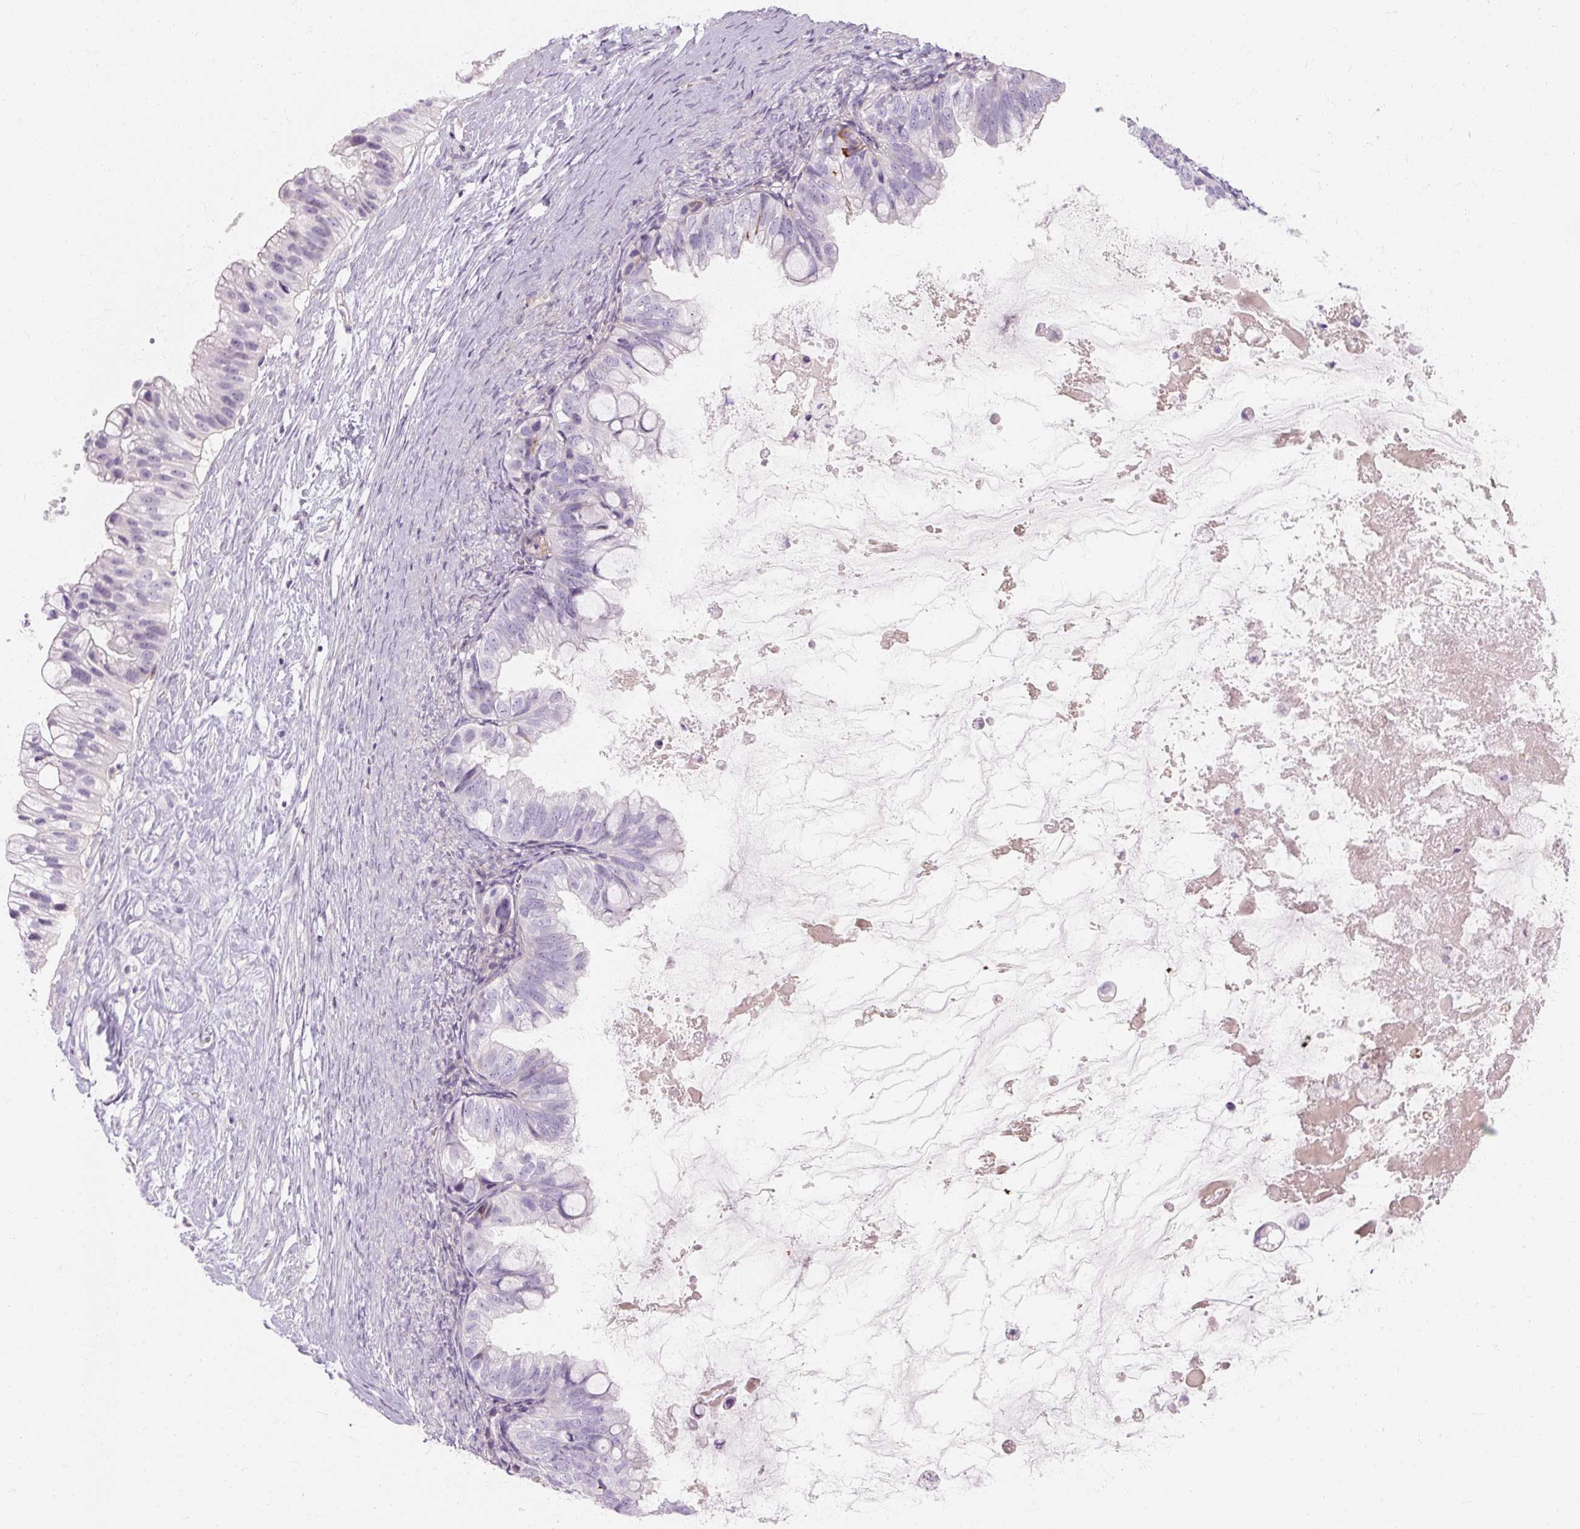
{"staining": {"intensity": "negative", "quantity": "none", "location": "none"}, "tissue": "ovarian cancer", "cell_type": "Tumor cells", "image_type": "cancer", "snomed": [{"axis": "morphology", "description": "Cystadenocarcinoma, mucinous, NOS"}, {"axis": "topography", "description": "Ovary"}], "caption": "Histopathology image shows no protein positivity in tumor cells of mucinous cystadenocarcinoma (ovarian) tissue. Brightfield microscopy of immunohistochemistry (IHC) stained with DAB (brown) and hematoxylin (blue), captured at high magnification.", "gene": "NFE2L3", "patient": {"sex": "female", "age": 80}}